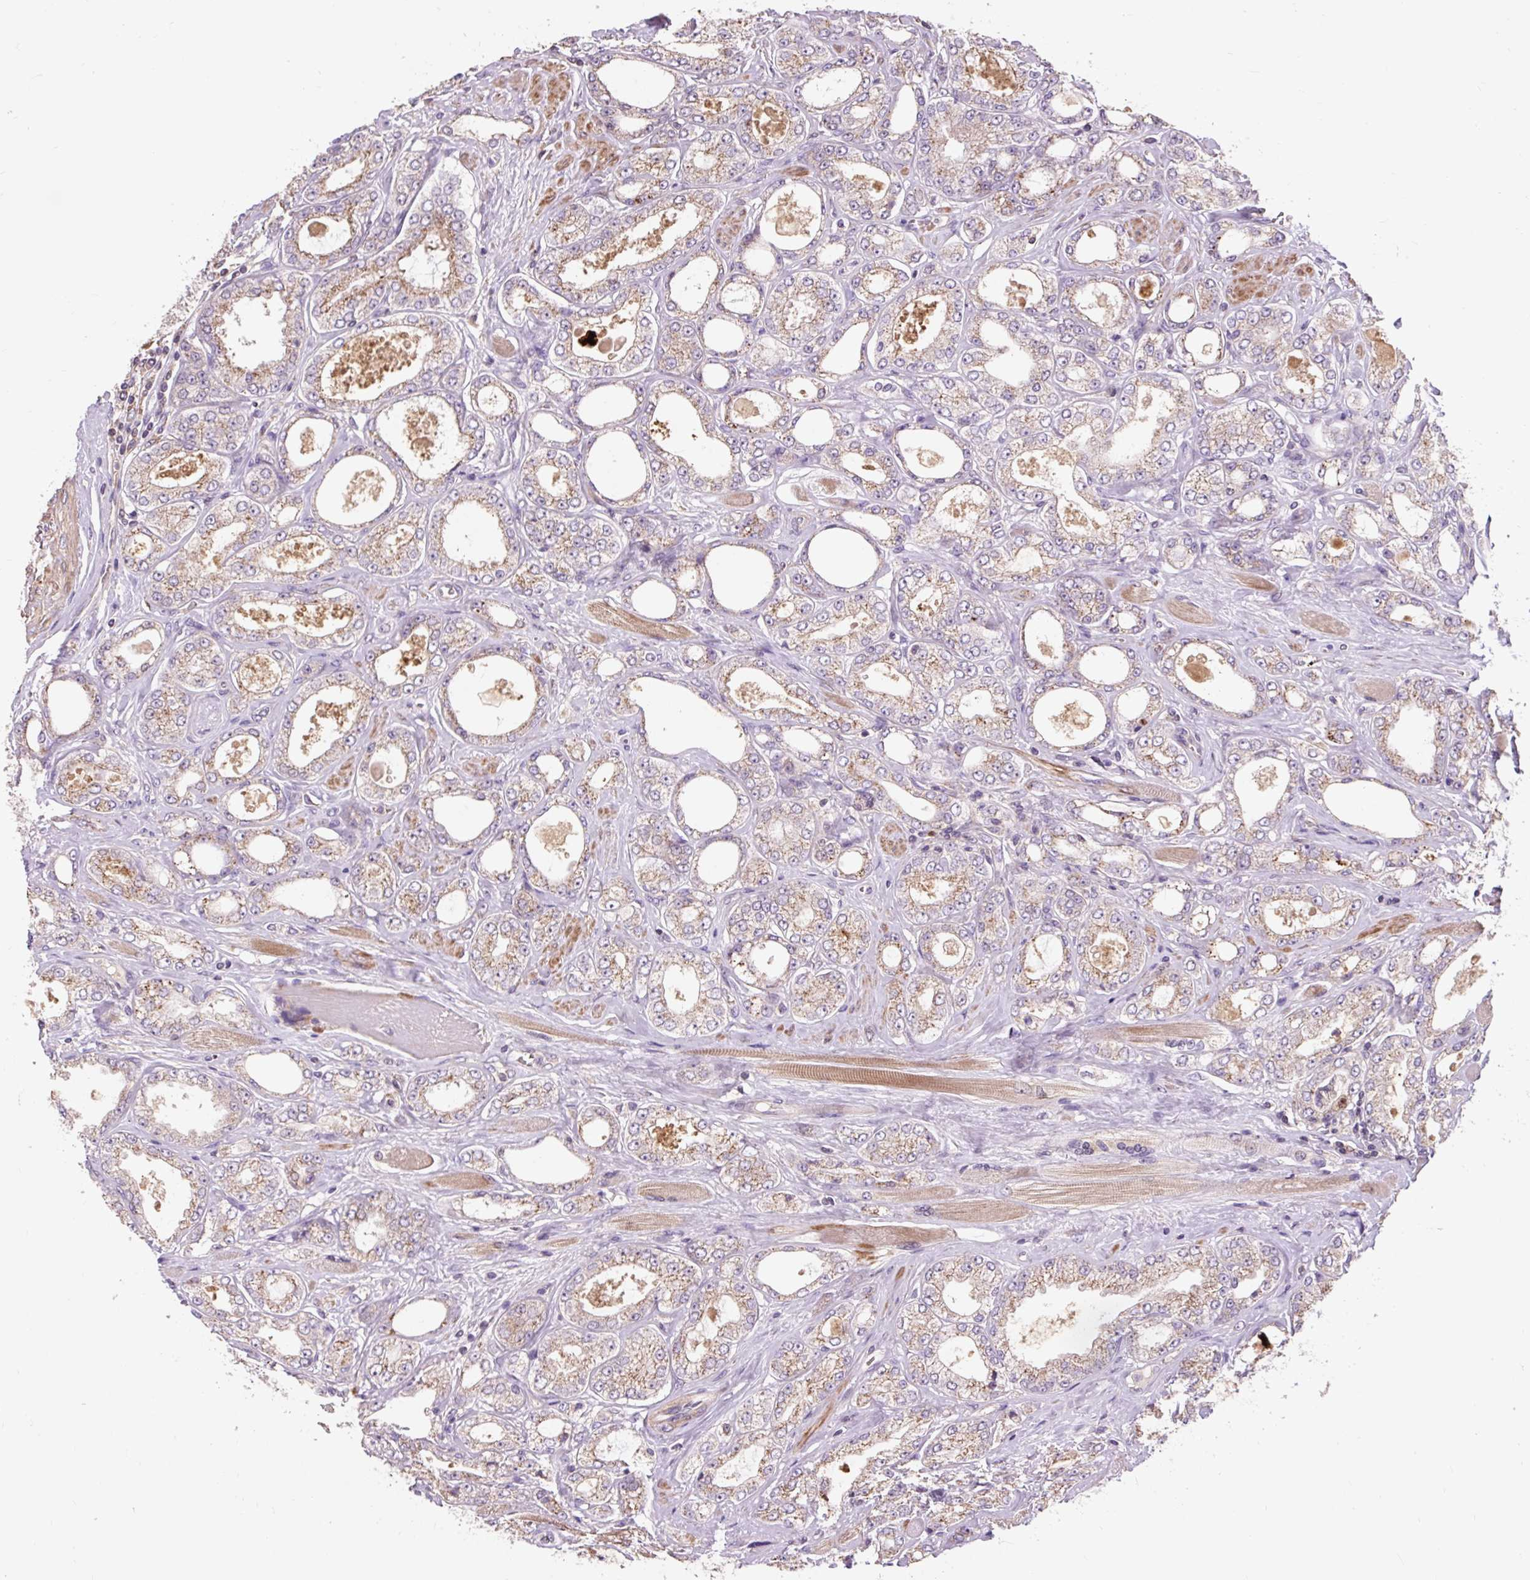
{"staining": {"intensity": "weak", "quantity": "25%-75%", "location": "cytoplasmic/membranous"}, "tissue": "prostate cancer", "cell_type": "Tumor cells", "image_type": "cancer", "snomed": [{"axis": "morphology", "description": "Adenocarcinoma, High grade"}, {"axis": "topography", "description": "Prostate"}], "caption": "This image exhibits immunohistochemistry (IHC) staining of human prostate cancer (high-grade adenocarcinoma), with low weak cytoplasmic/membranous positivity in approximately 25%-75% of tumor cells.", "gene": "PRIMPOL", "patient": {"sex": "male", "age": 68}}